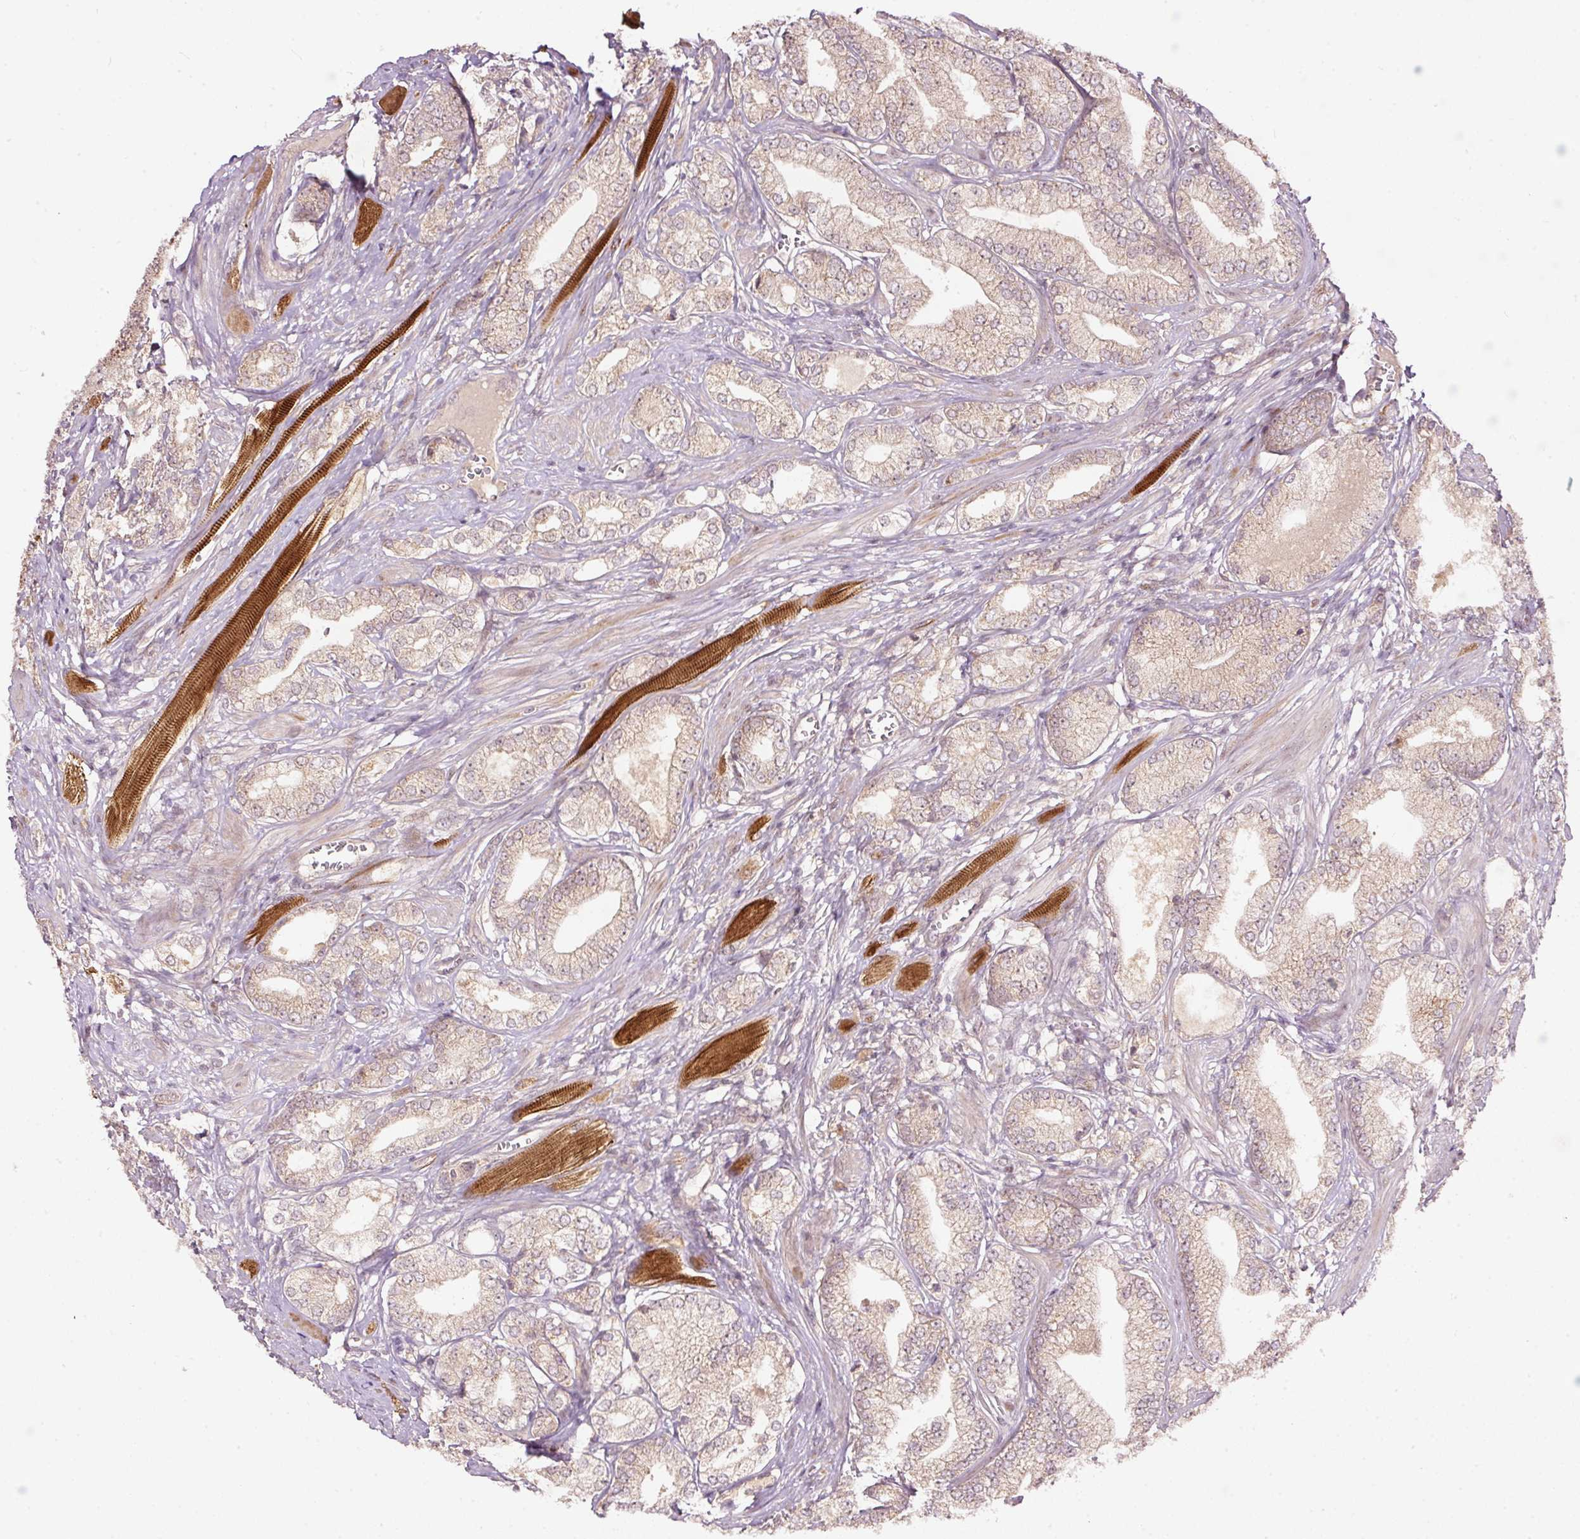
{"staining": {"intensity": "weak", "quantity": "25%-75%", "location": "cytoplasmic/membranous"}, "tissue": "prostate cancer", "cell_type": "Tumor cells", "image_type": "cancer", "snomed": [{"axis": "morphology", "description": "Adenocarcinoma, High grade"}, {"axis": "topography", "description": "Prostate"}], "caption": "Protein expression analysis of prostate cancer displays weak cytoplasmic/membranous expression in approximately 25%-75% of tumor cells.", "gene": "PCDHB1", "patient": {"sex": "male", "age": 50}}